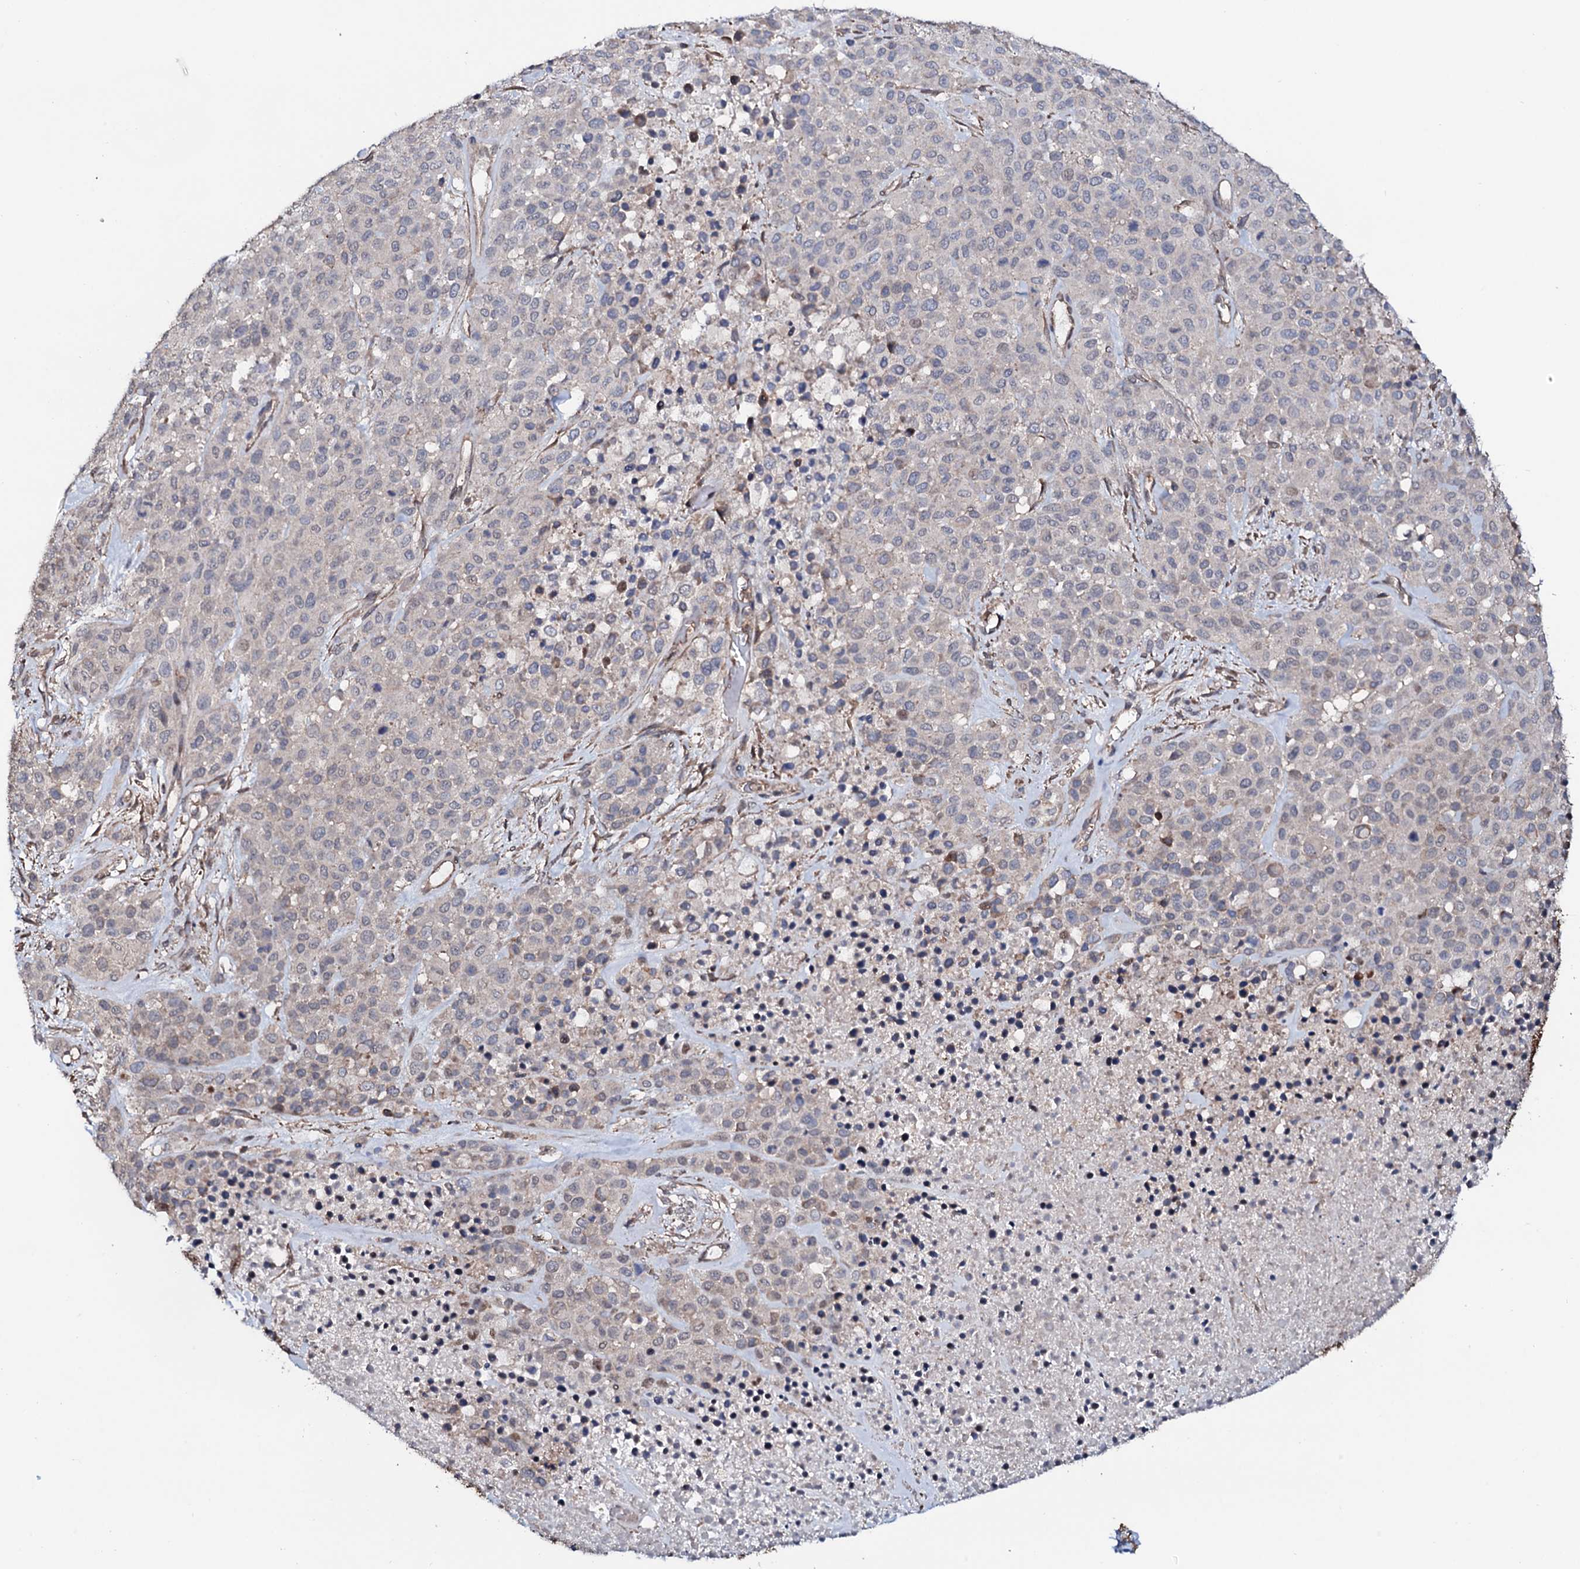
{"staining": {"intensity": "negative", "quantity": "none", "location": "none"}, "tissue": "melanoma", "cell_type": "Tumor cells", "image_type": "cancer", "snomed": [{"axis": "morphology", "description": "Malignant melanoma, Metastatic site"}, {"axis": "topography", "description": "Skin"}], "caption": "Protein analysis of melanoma demonstrates no significant staining in tumor cells.", "gene": "COG6", "patient": {"sex": "female", "age": 81}}